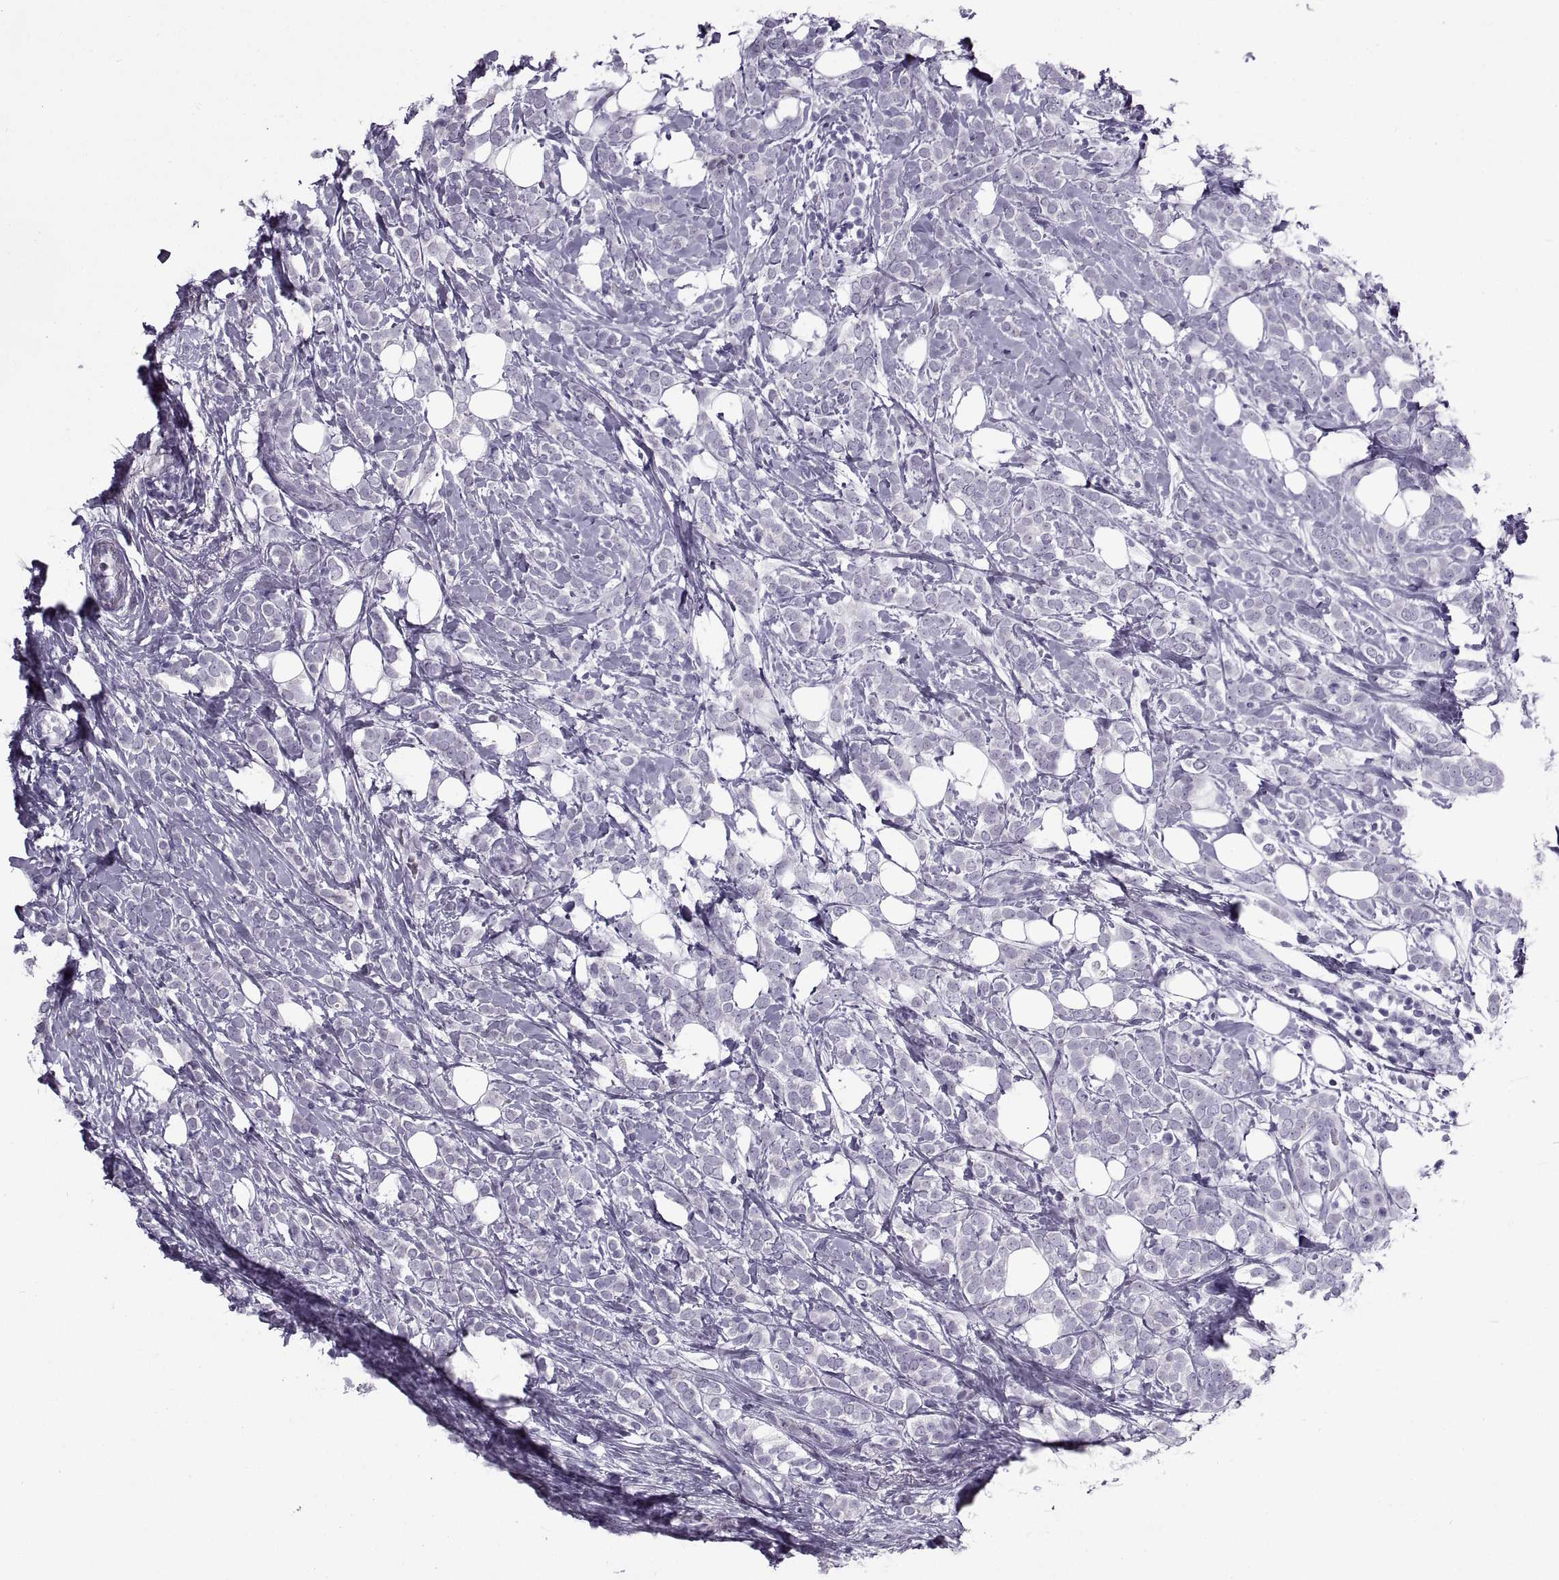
{"staining": {"intensity": "negative", "quantity": "none", "location": "none"}, "tissue": "breast cancer", "cell_type": "Tumor cells", "image_type": "cancer", "snomed": [{"axis": "morphology", "description": "Lobular carcinoma"}, {"axis": "topography", "description": "Breast"}], "caption": "This is an IHC micrograph of human breast cancer (lobular carcinoma). There is no expression in tumor cells.", "gene": "RLBP1", "patient": {"sex": "female", "age": 49}}